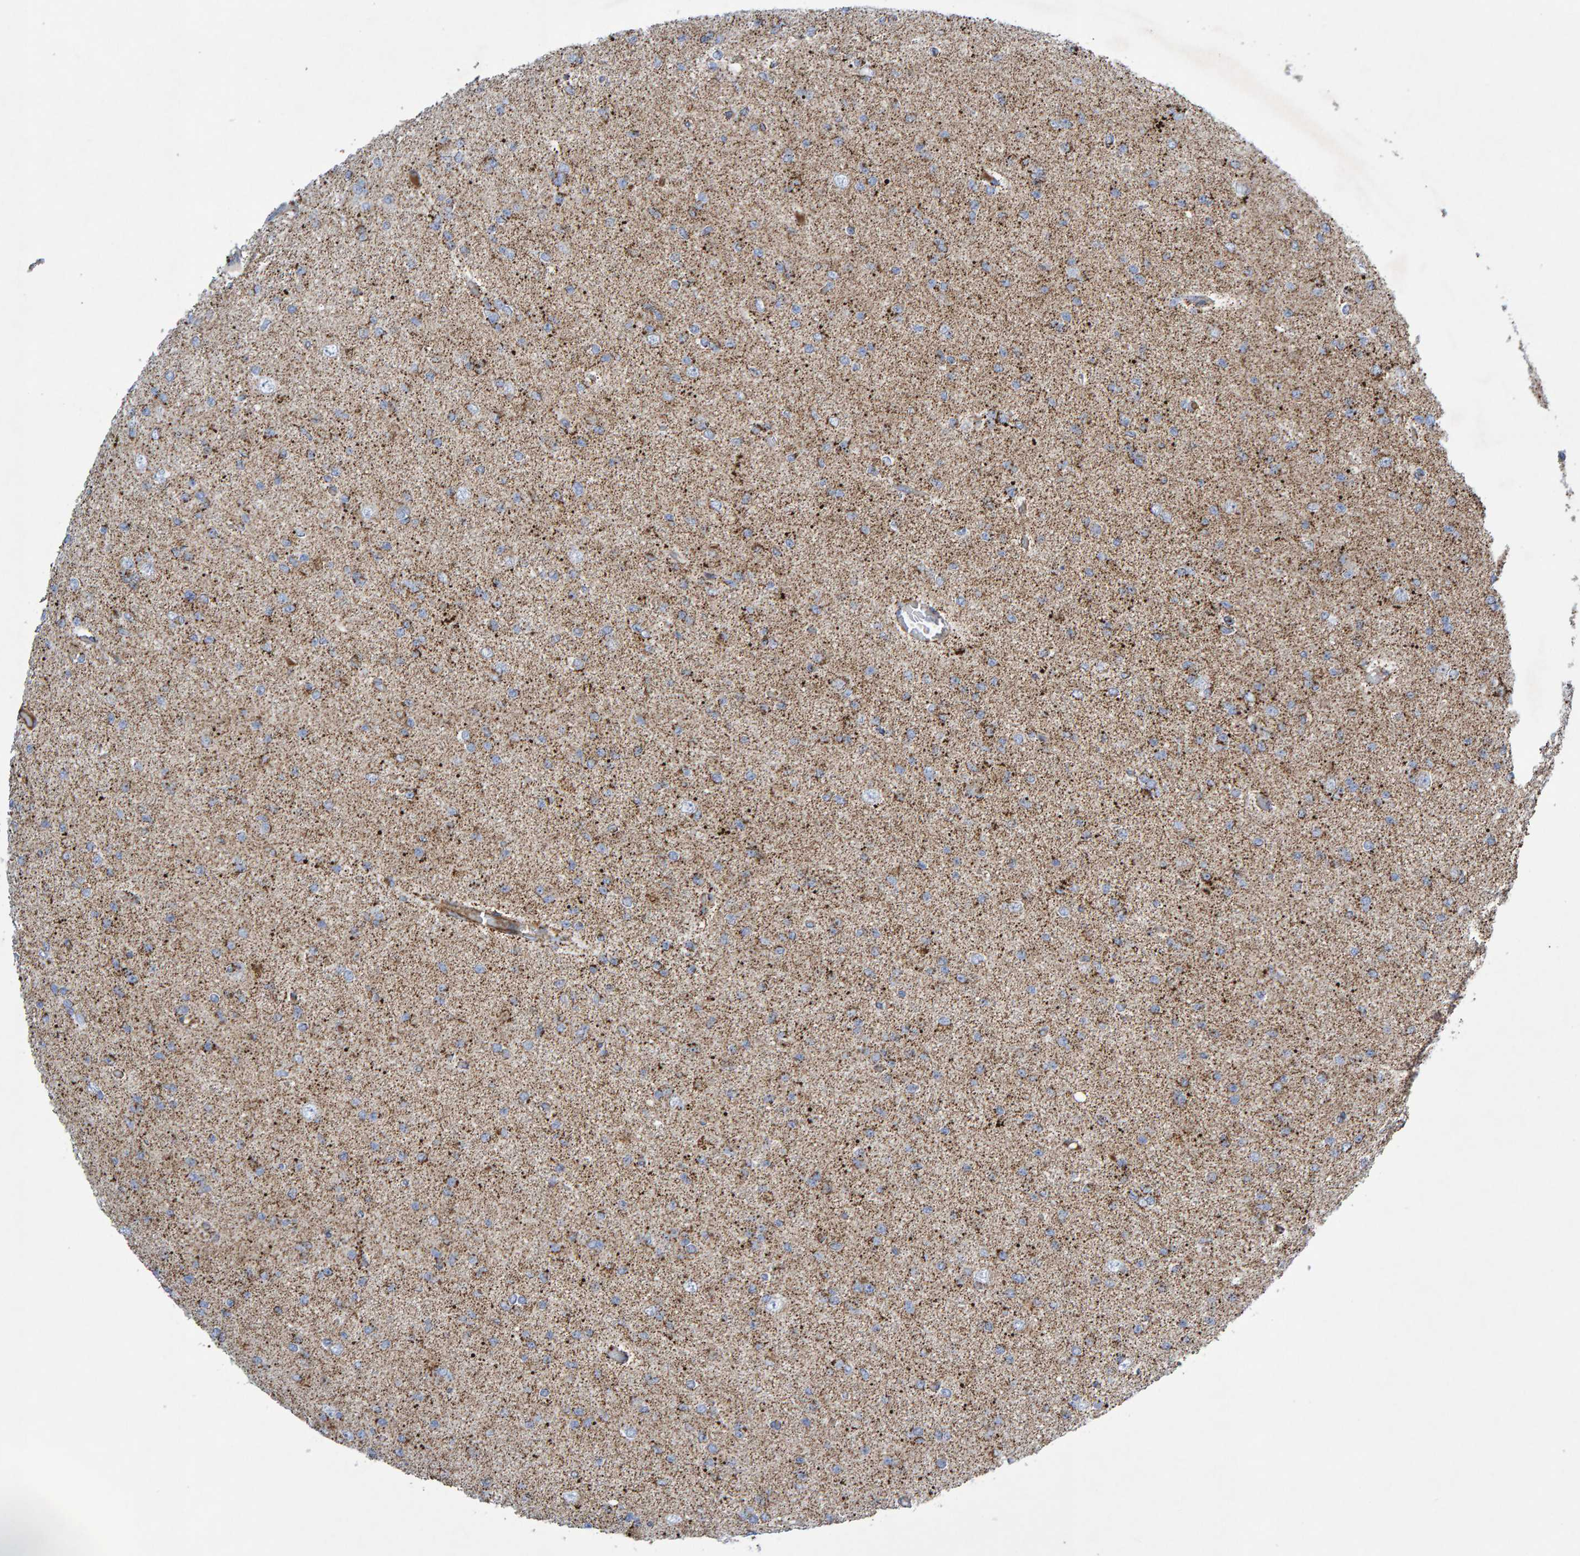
{"staining": {"intensity": "moderate", "quantity": "25%-75%", "location": "cytoplasmic/membranous"}, "tissue": "glioma", "cell_type": "Tumor cells", "image_type": "cancer", "snomed": [{"axis": "morphology", "description": "Glioma, malignant, Low grade"}, {"axis": "topography", "description": "Brain"}], "caption": "Immunohistochemical staining of human glioma displays medium levels of moderate cytoplasmic/membranous expression in about 25%-75% of tumor cells.", "gene": "GGTA1", "patient": {"sex": "female", "age": 22}}